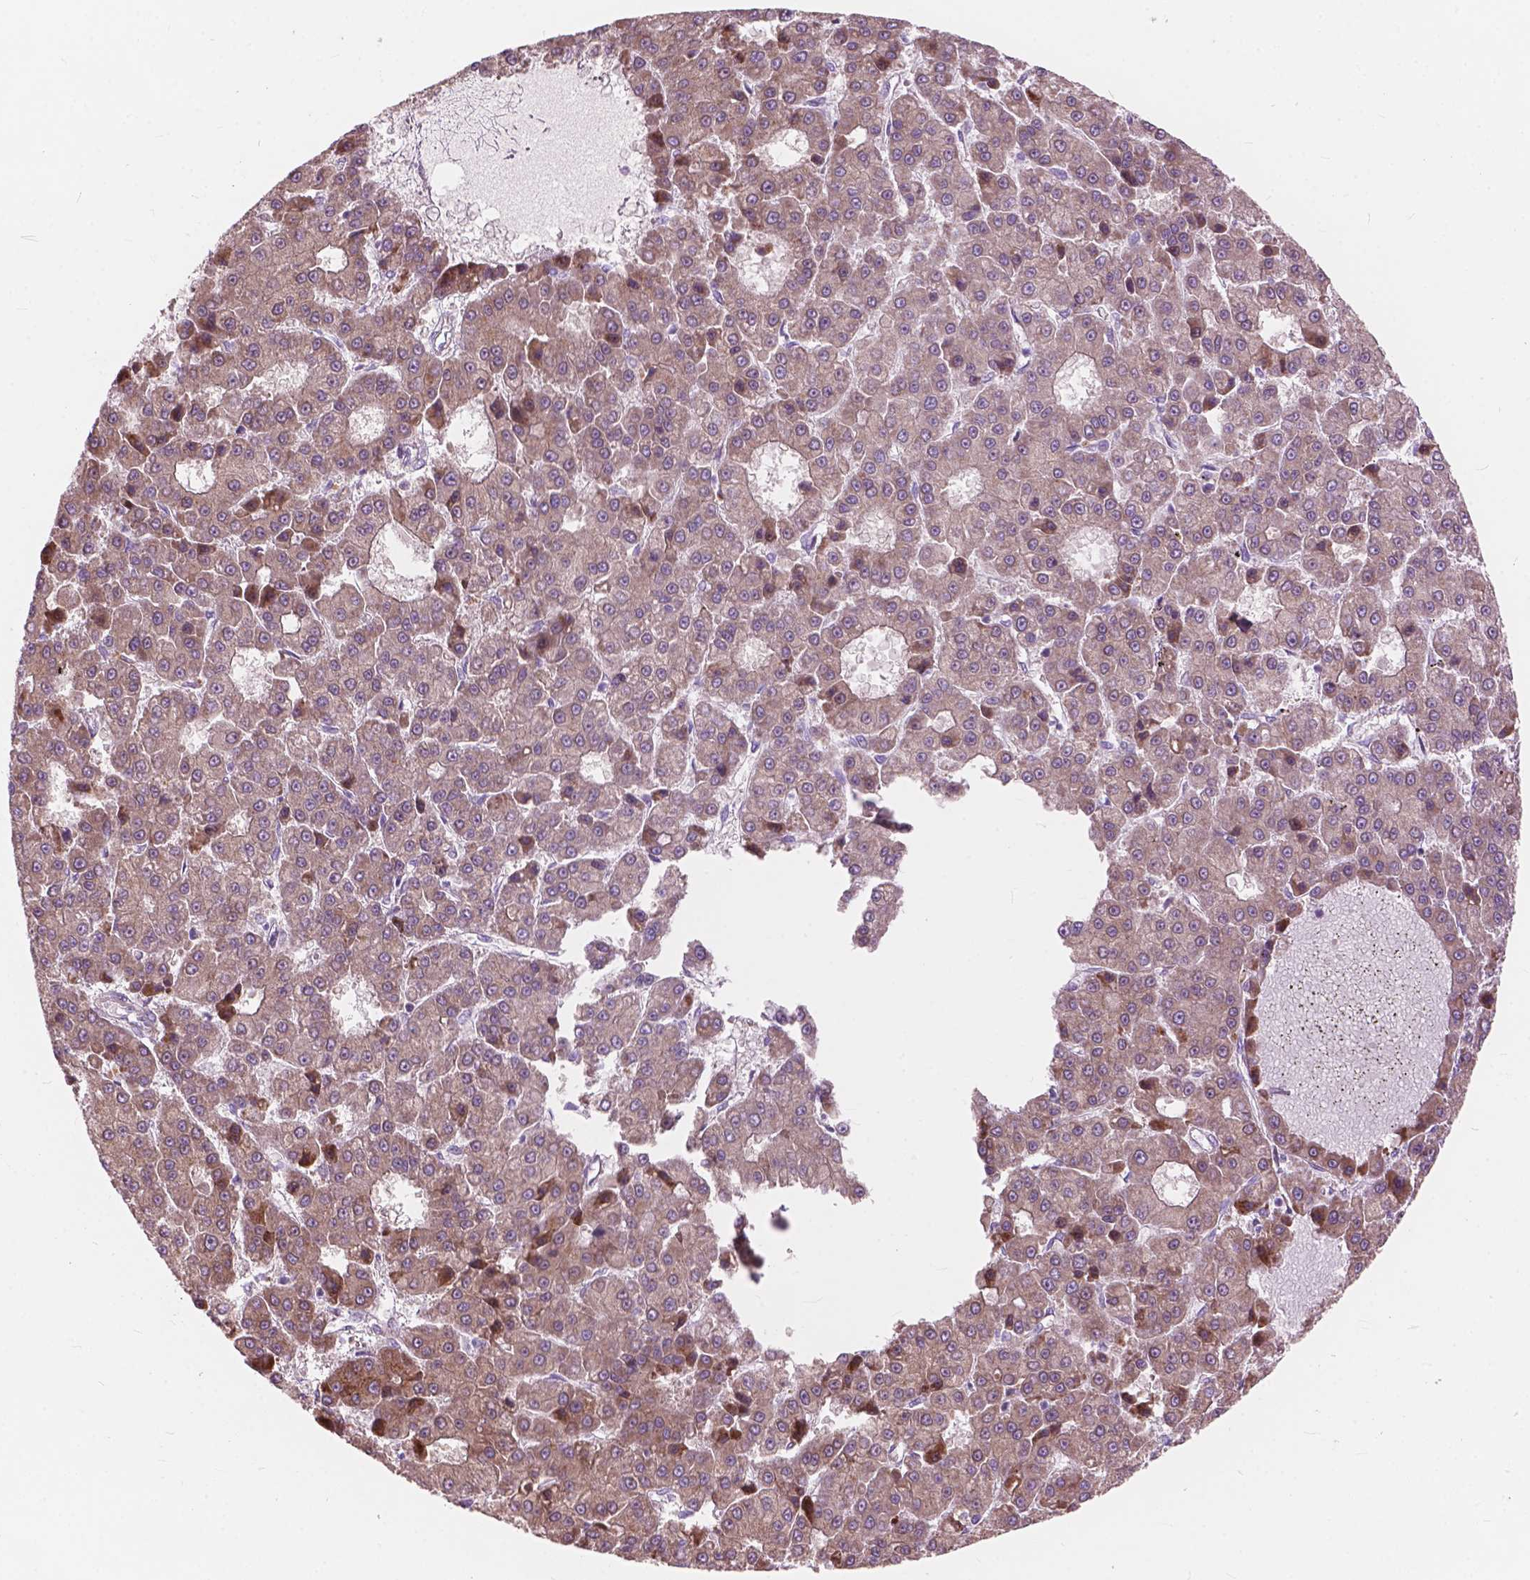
{"staining": {"intensity": "weak", "quantity": "25%-75%", "location": "cytoplasmic/membranous"}, "tissue": "liver cancer", "cell_type": "Tumor cells", "image_type": "cancer", "snomed": [{"axis": "morphology", "description": "Carcinoma, Hepatocellular, NOS"}, {"axis": "topography", "description": "Liver"}], "caption": "Protein analysis of hepatocellular carcinoma (liver) tissue demonstrates weak cytoplasmic/membranous staining in approximately 25%-75% of tumor cells. (Brightfield microscopy of DAB IHC at high magnification).", "gene": "MORN1", "patient": {"sex": "male", "age": 70}}